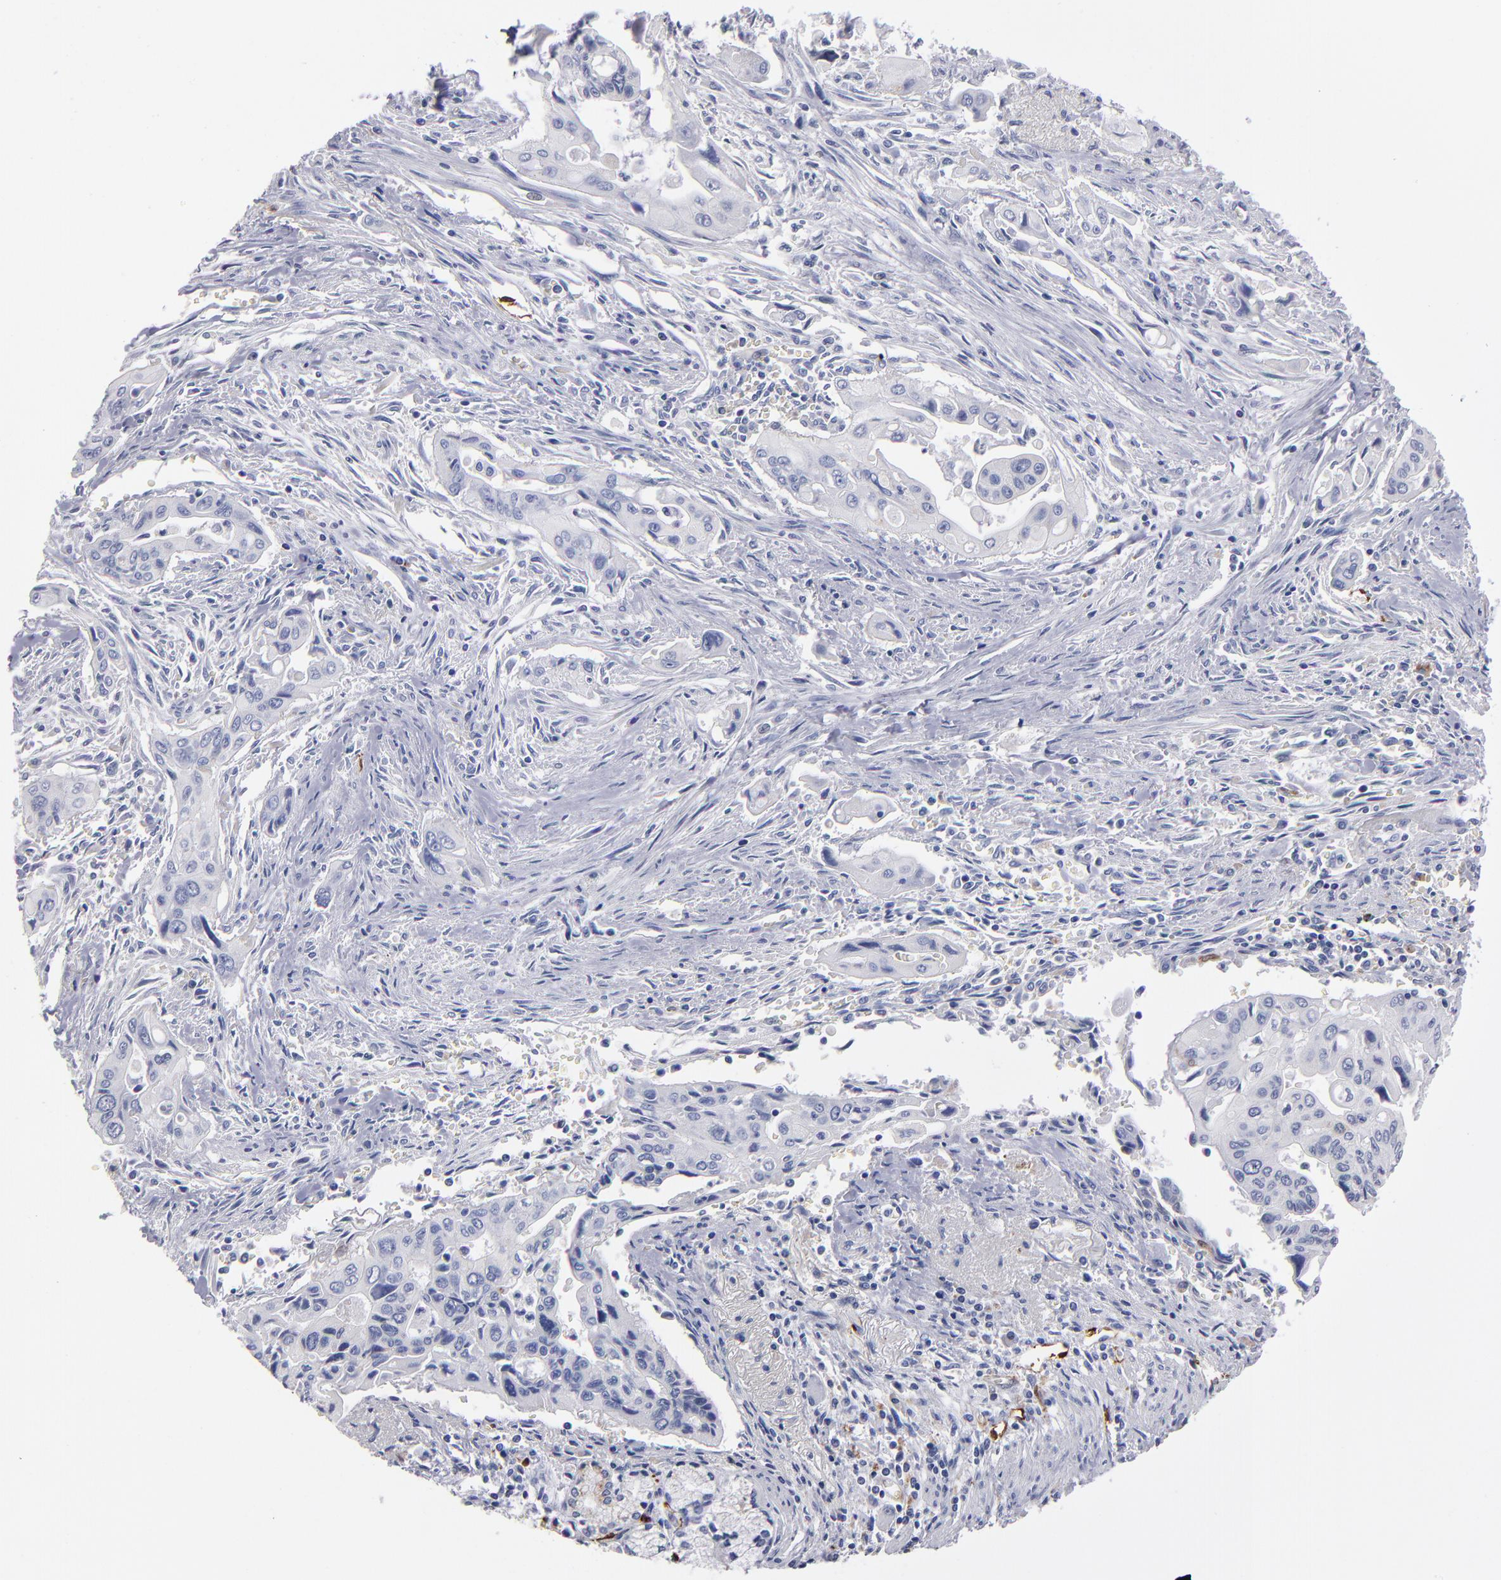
{"staining": {"intensity": "negative", "quantity": "none", "location": "none"}, "tissue": "pancreatic cancer", "cell_type": "Tumor cells", "image_type": "cancer", "snomed": [{"axis": "morphology", "description": "Adenocarcinoma, NOS"}, {"axis": "topography", "description": "Pancreas"}], "caption": "Tumor cells are negative for brown protein staining in pancreatic adenocarcinoma.", "gene": "FABP4", "patient": {"sex": "male", "age": 77}}